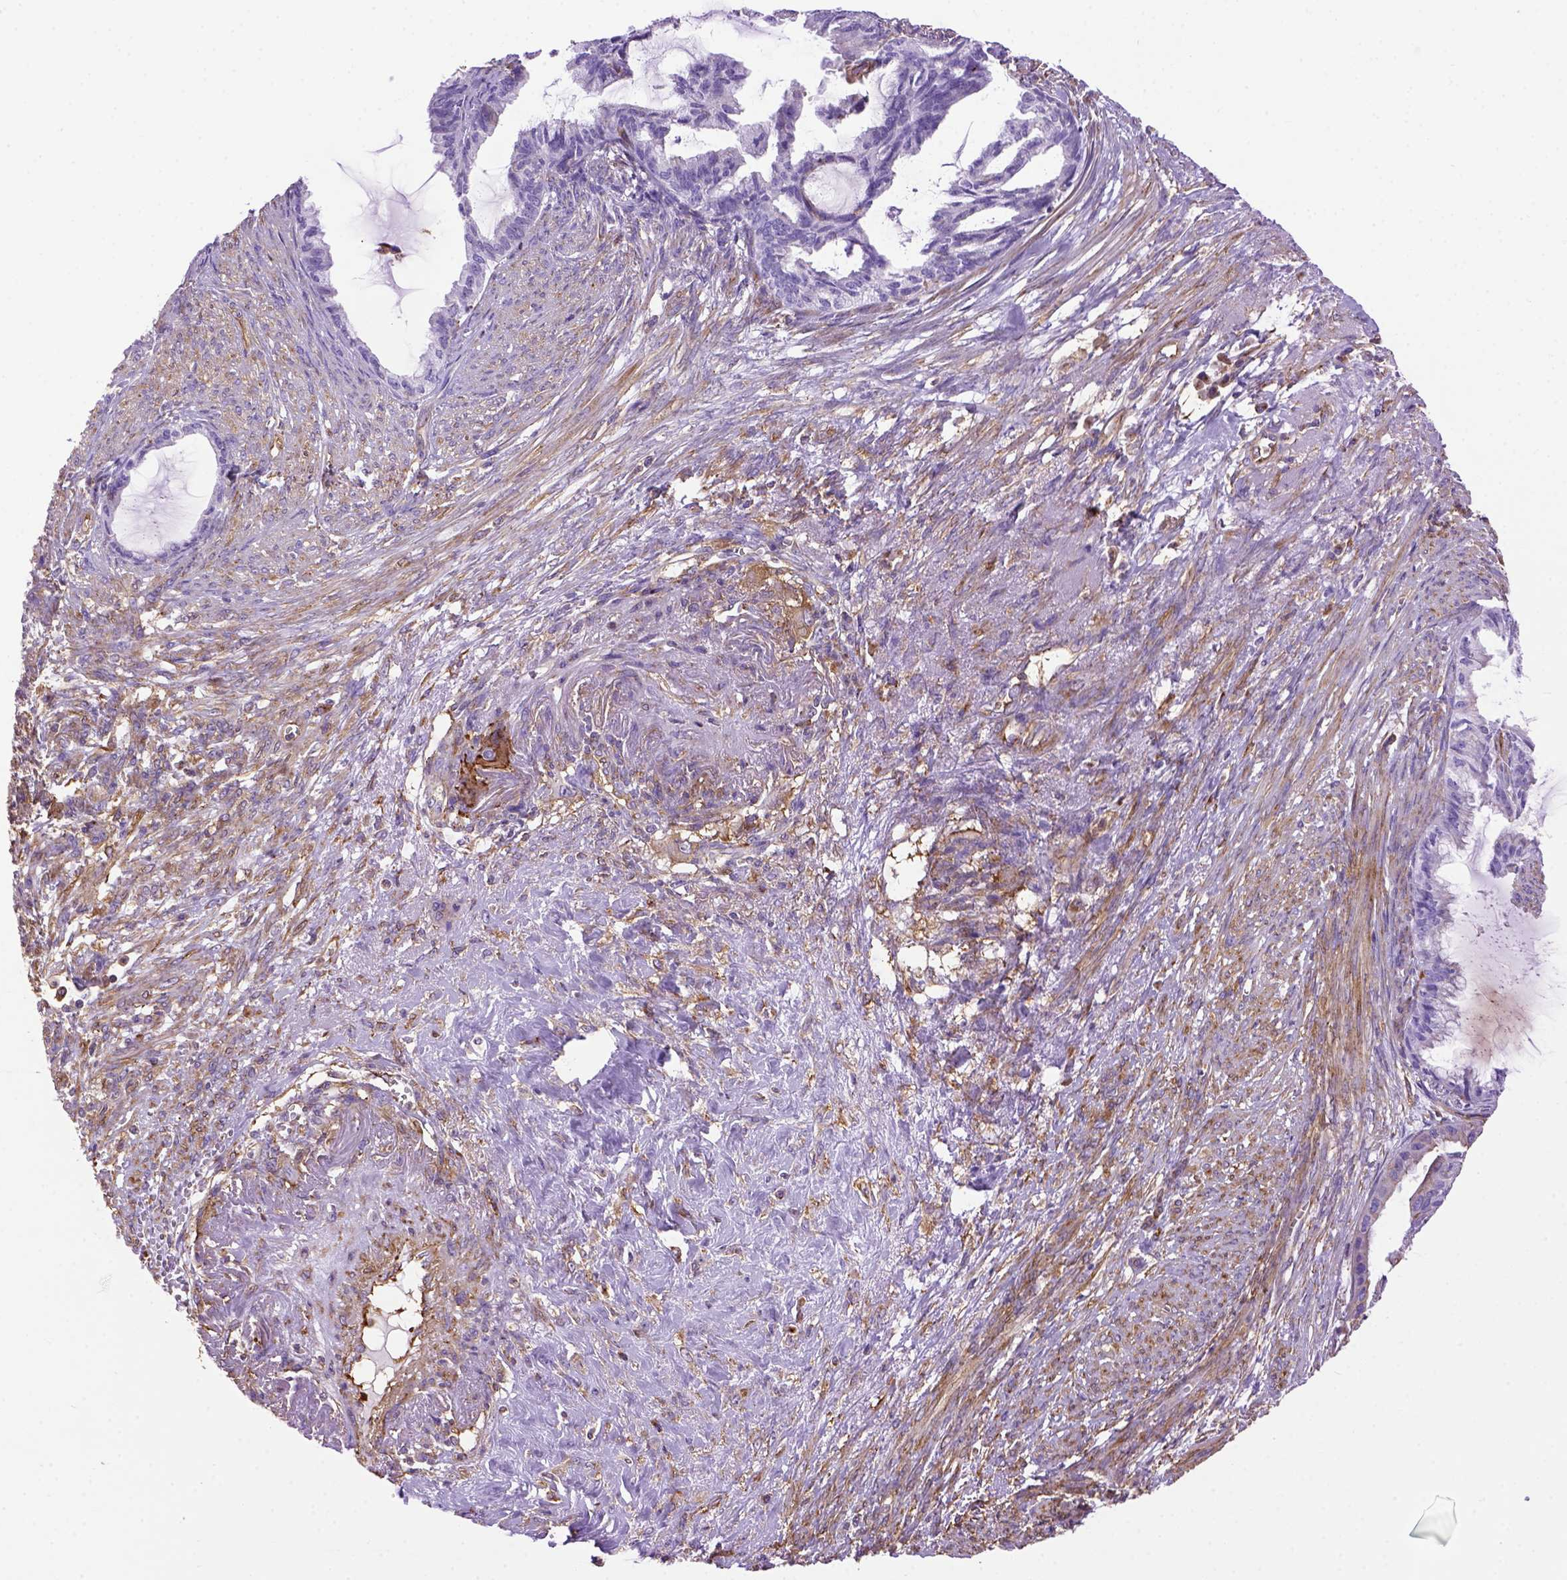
{"staining": {"intensity": "negative", "quantity": "none", "location": "none"}, "tissue": "endometrial cancer", "cell_type": "Tumor cells", "image_type": "cancer", "snomed": [{"axis": "morphology", "description": "Adenocarcinoma, NOS"}, {"axis": "topography", "description": "Endometrium"}], "caption": "Immunohistochemistry (IHC) image of adenocarcinoma (endometrial) stained for a protein (brown), which reveals no expression in tumor cells.", "gene": "MVP", "patient": {"sex": "female", "age": 86}}